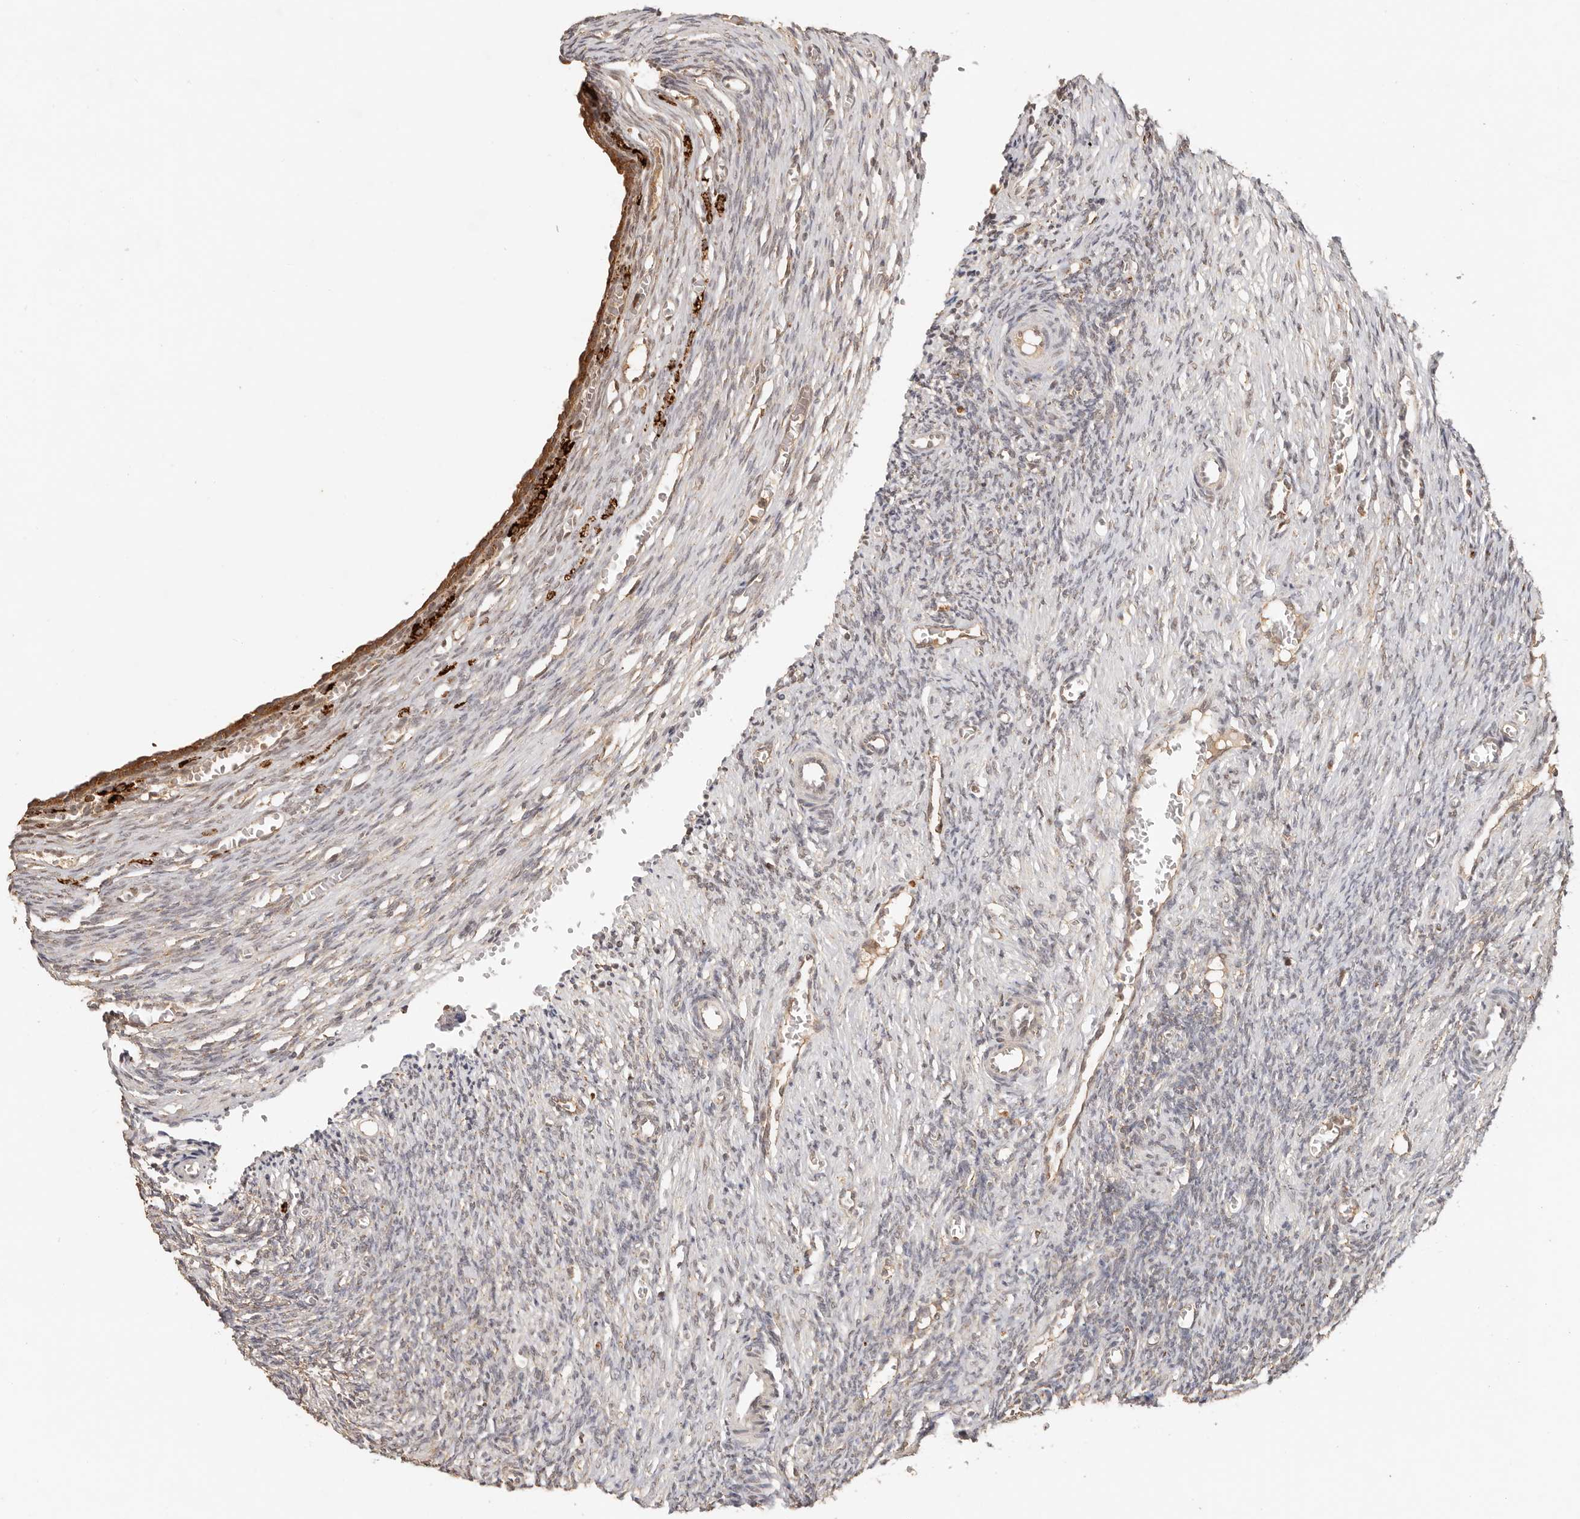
{"staining": {"intensity": "strong", "quantity": "<25%", "location": "cytoplasmic/membranous"}, "tissue": "ovary", "cell_type": "Ovarian stroma cells", "image_type": "normal", "snomed": [{"axis": "morphology", "description": "Normal tissue, NOS"}, {"axis": "topography", "description": "Ovary"}], "caption": "Ovary stained with DAB (3,3'-diaminobenzidine) immunohistochemistry reveals medium levels of strong cytoplasmic/membranous staining in approximately <25% of ovarian stroma cells. (Brightfield microscopy of DAB IHC at high magnification).", "gene": "SEC14L1", "patient": {"sex": "female", "age": 27}}